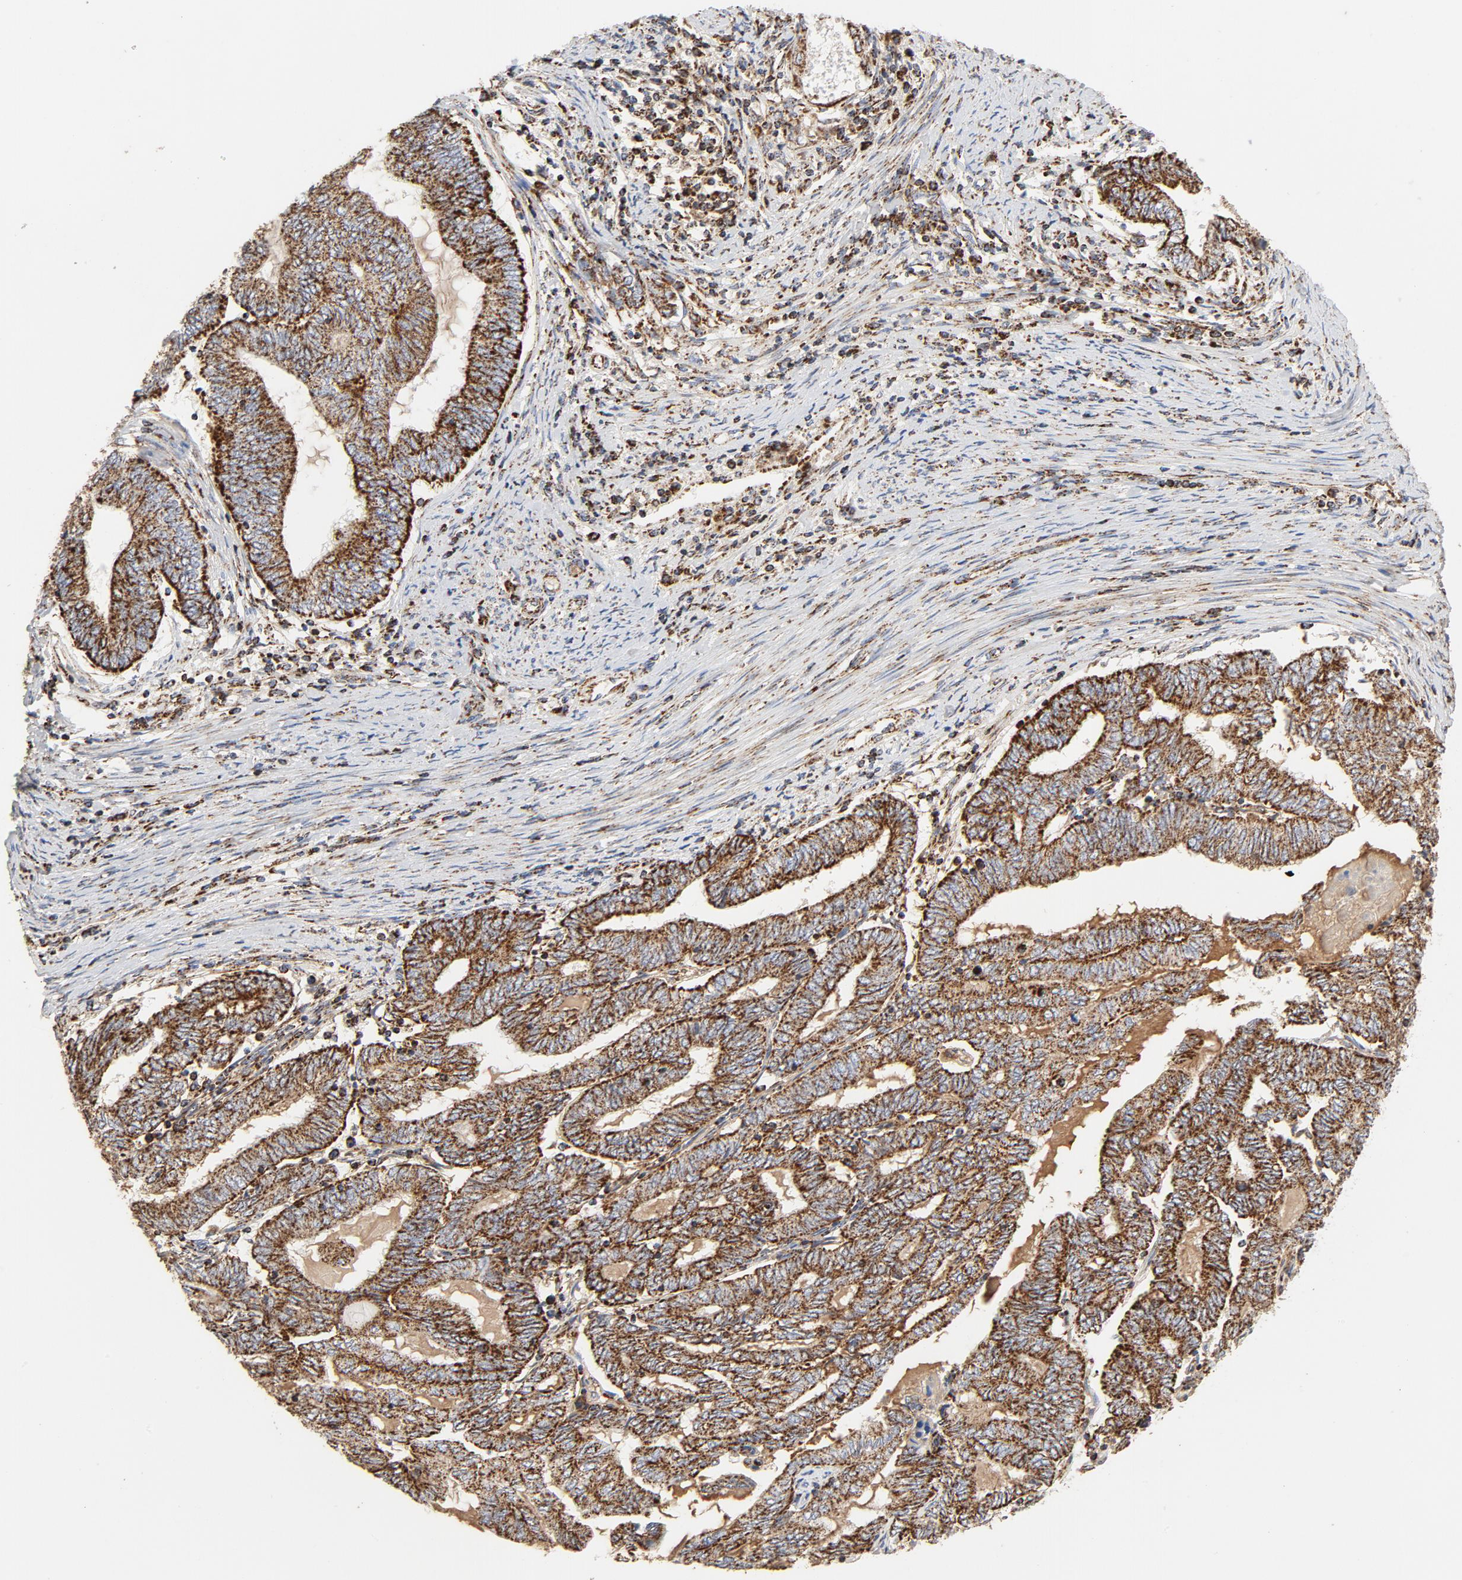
{"staining": {"intensity": "strong", "quantity": ">75%", "location": "cytoplasmic/membranous"}, "tissue": "endometrial cancer", "cell_type": "Tumor cells", "image_type": "cancer", "snomed": [{"axis": "morphology", "description": "Adenocarcinoma, NOS"}, {"axis": "topography", "description": "Uterus"}, {"axis": "topography", "description": "Endometrium"}], "caption": "Brown immunohistochemical staining in adenocarcinoma (endometrial) demonstrates strong cytoplasmic/membranous staining in approximately >75% of tumor cells. The protein of interest is shown in brown color, while the nuclei are stained blue.", "gene": "PCNX4", "patient": {"sex": "female", "age": 70}}